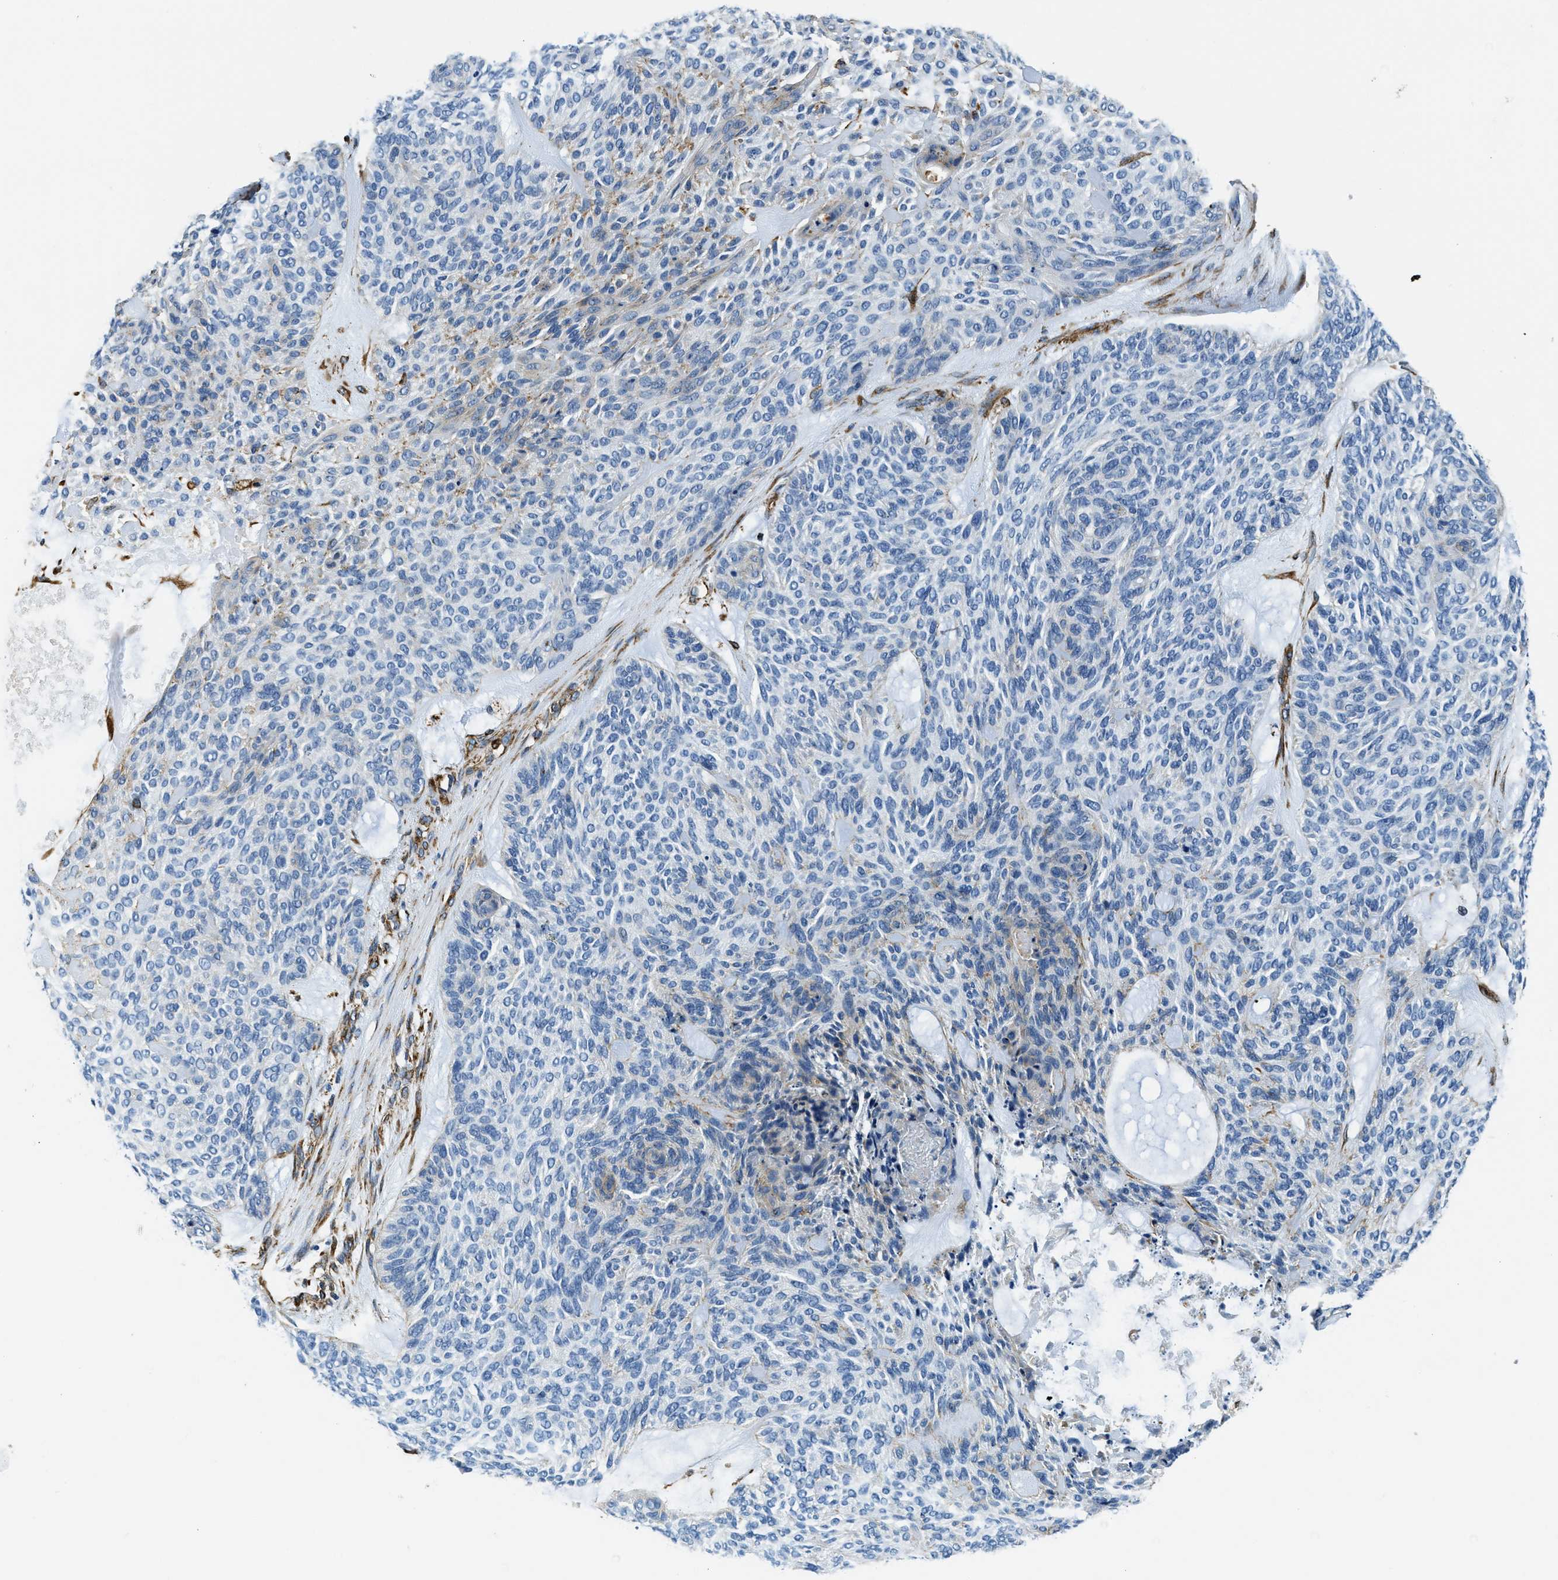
{"staining": {"intensity": "negative", "quantity": "none", "location": "none"}, "tissue": "skin cancer", "cell_type": "Tumor cells", "image_type": "cancer", "snomed": [{"axis": "morphology", "description": "Basal cell carcinoma"}, {"axis": "topography", "description": "Skin"}], "caption": "DAB immunohistochemical staining of human skin cancer (basal cell carcinoma) reveals no significant positivity in tumor cells.", "gene": "GNS", "patient": {"sex": "male", "age": 55}}